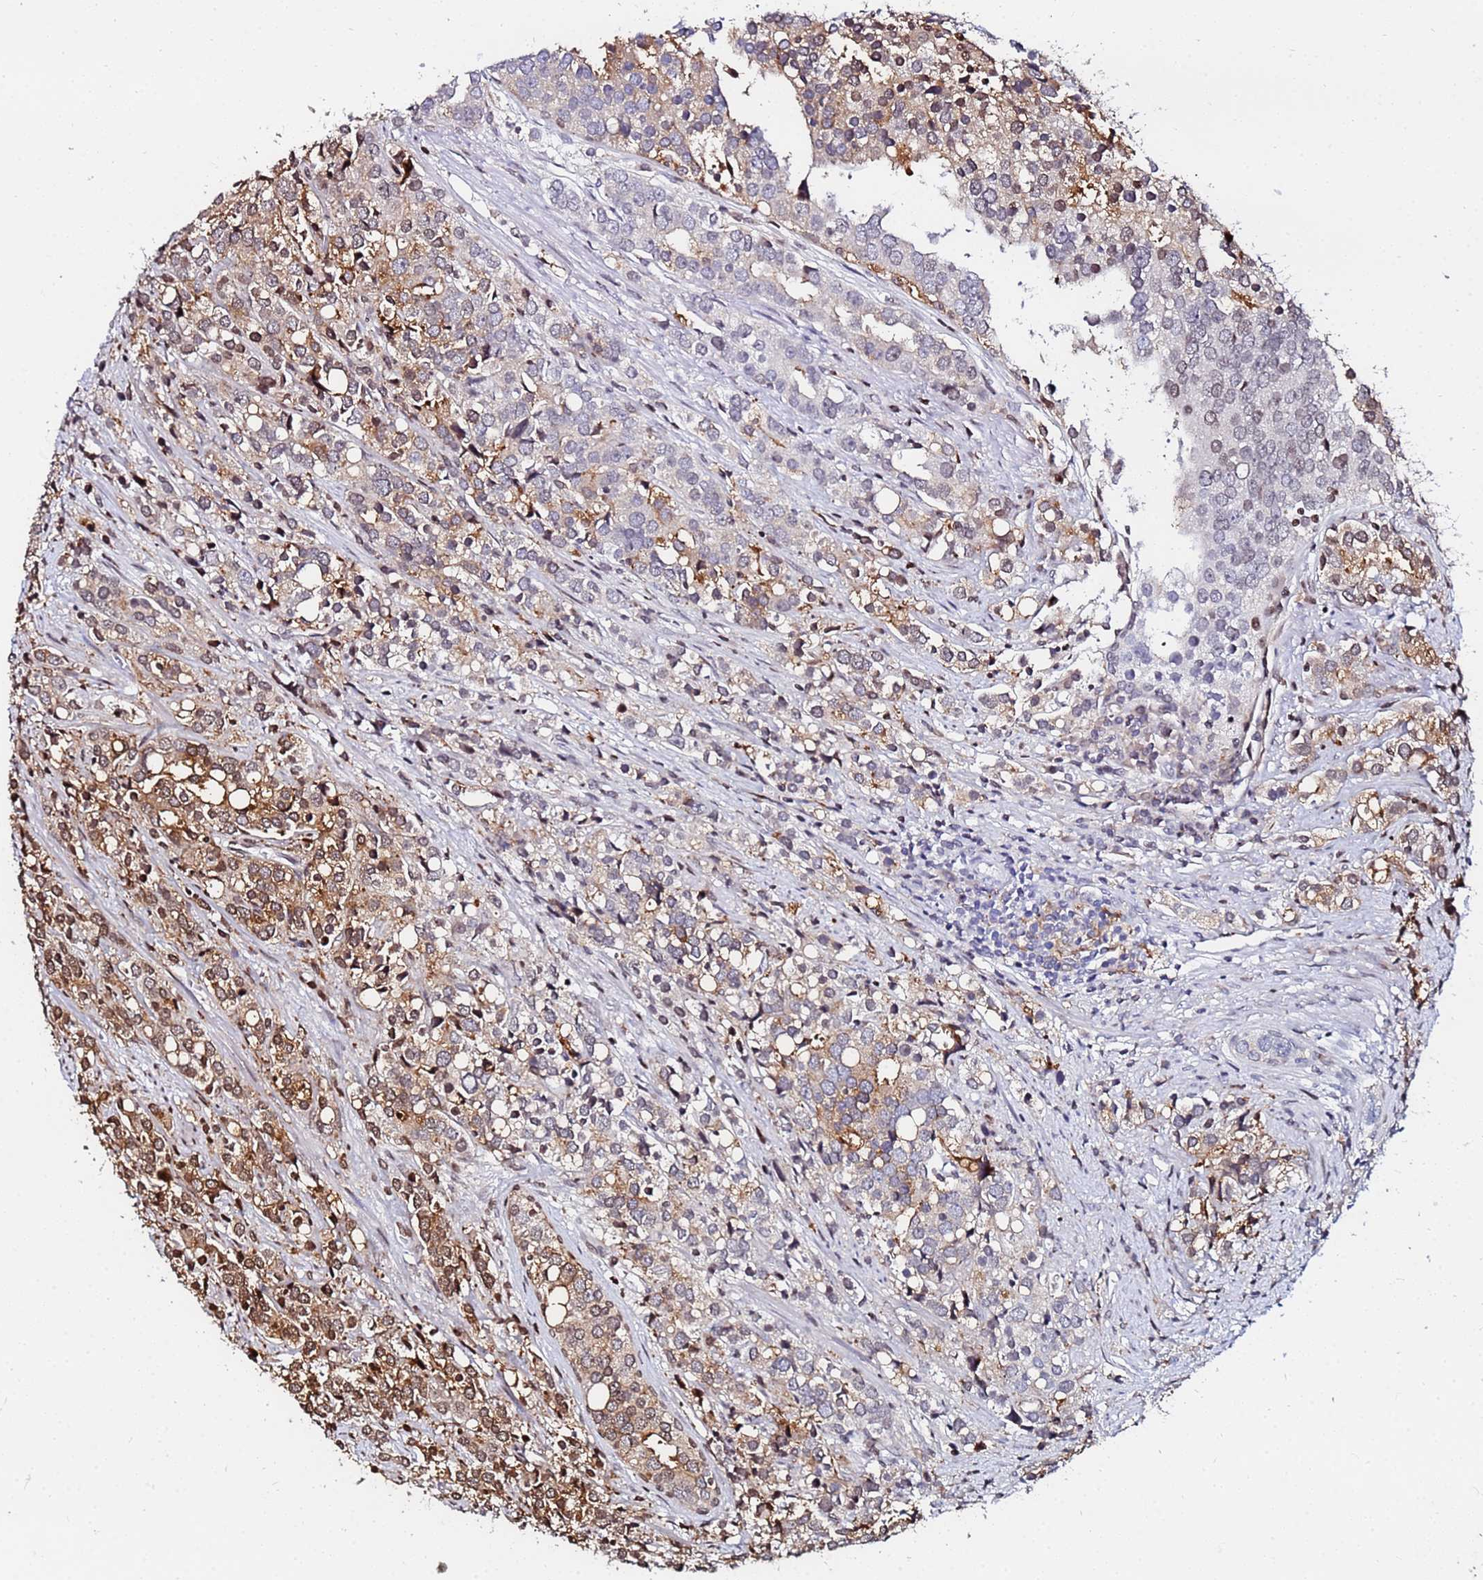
{"staining": {"intensity": "moderate", "quantity": "25%-75%", "location": "cytoplasmic/membranous,nuclear"}, "tissue": "prostate cancer", "cell_type": "Tumor cells", "image_type": "cancer", "snomed": [{"axis": "morphology", "description": "Adenocarcinoma, High grade"}, {"axis": "topography", "description": "Prostate"}], "caption": "The micrograph shows immunohistochemical staining of prostate cancer. There is moderate cytoplasmic/membranous and nuclear staining is appreciated in approximately 25%-75% of tumor cells.", "gene": "BASP1", "patient": {"sex": "male", "age": 71}}